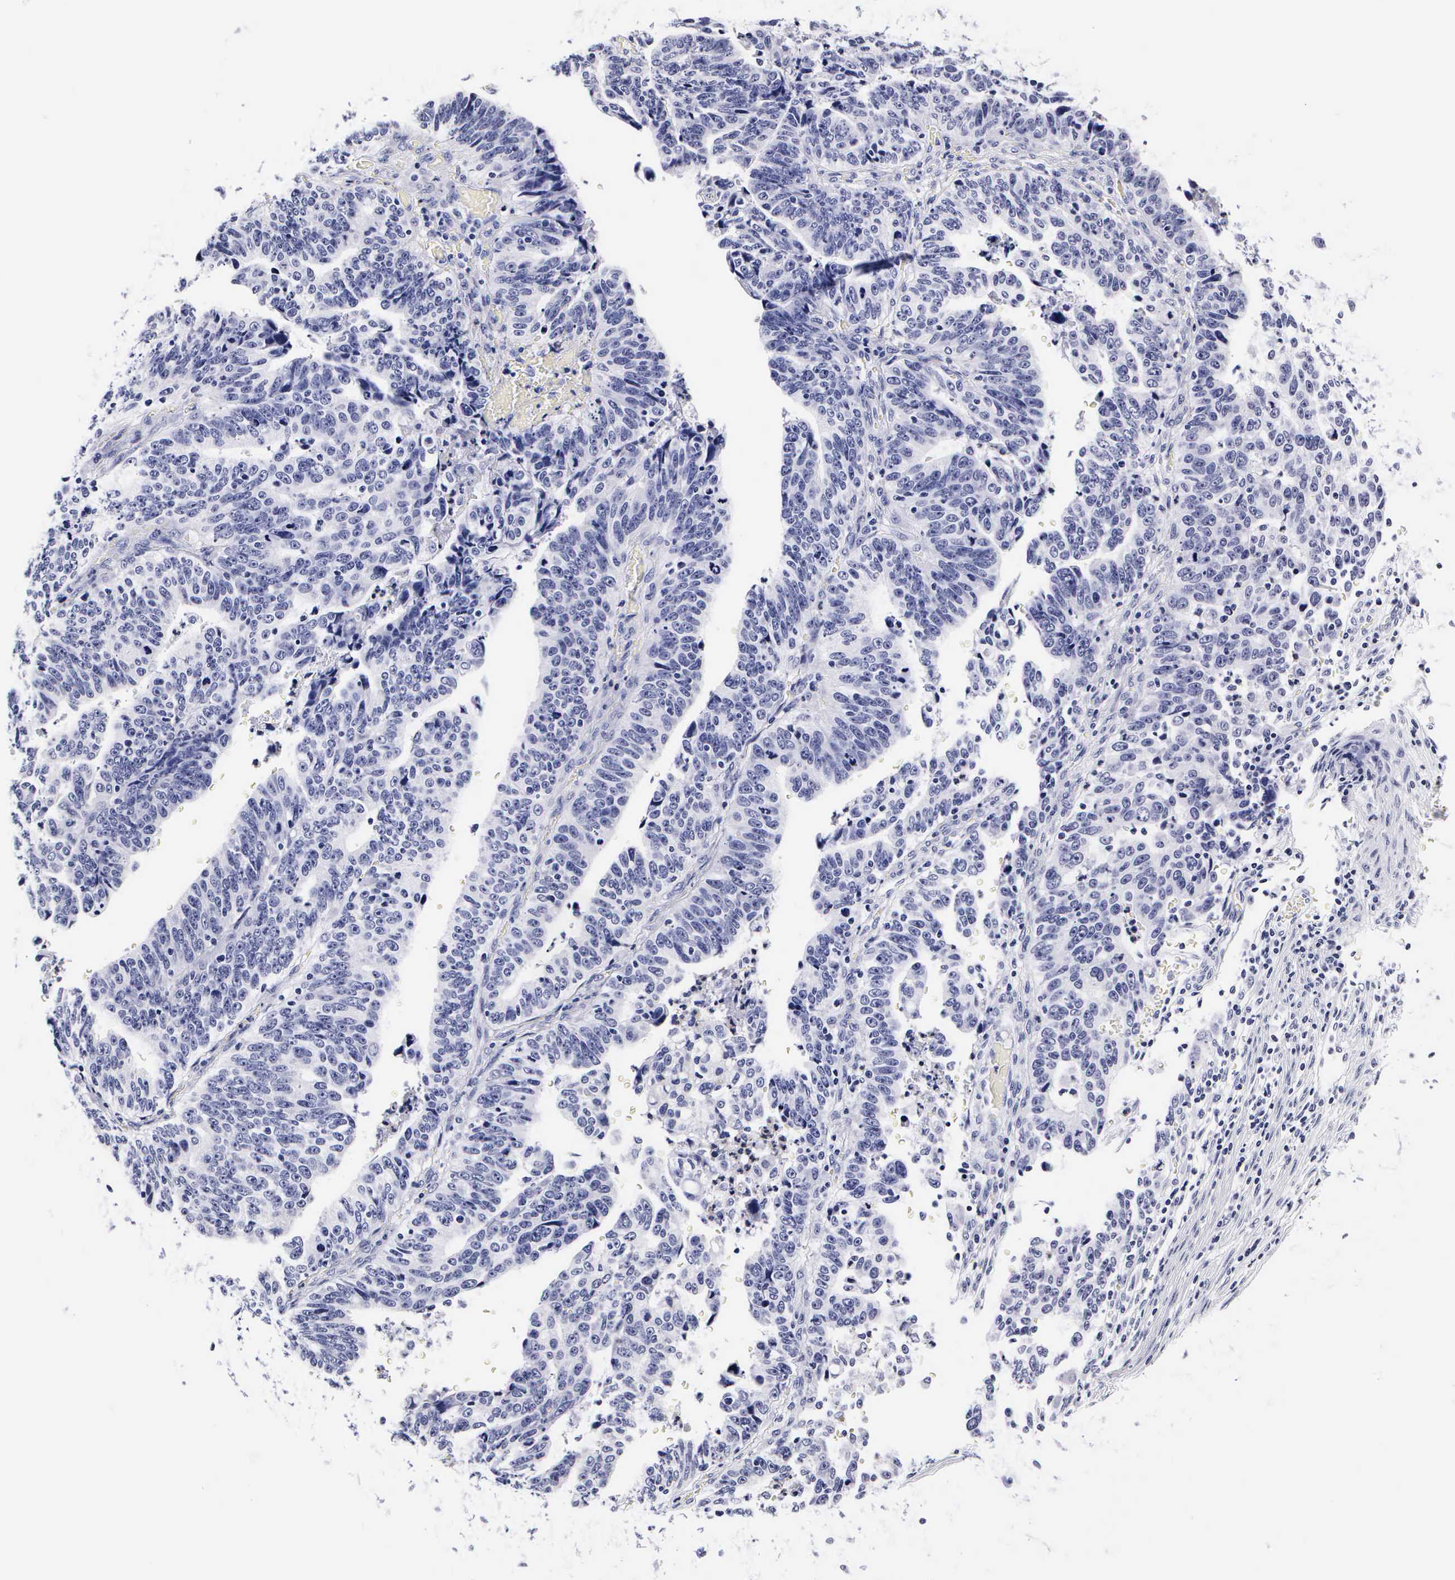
{"staining": {"intensity": "negative", "quantity": "none", "location": "none"}, "tissue": "stomach cancer", "cell_type": "Tumor cells", "image_type": "cancer", "snomed": [{"axis": "morphology", "description": "Adenocarcinoma, NOS"}, {"axis": "topography", "description": "Stomach, upper"}], "caption": "This micrograph is of stomach cancer stained with IHC to label a protein in brown with the nuclei are counter-stained blue. There is no positivity in tumor cells.", "gene": "RNASE6", "patient": {"sex": "female", "age": 50}}